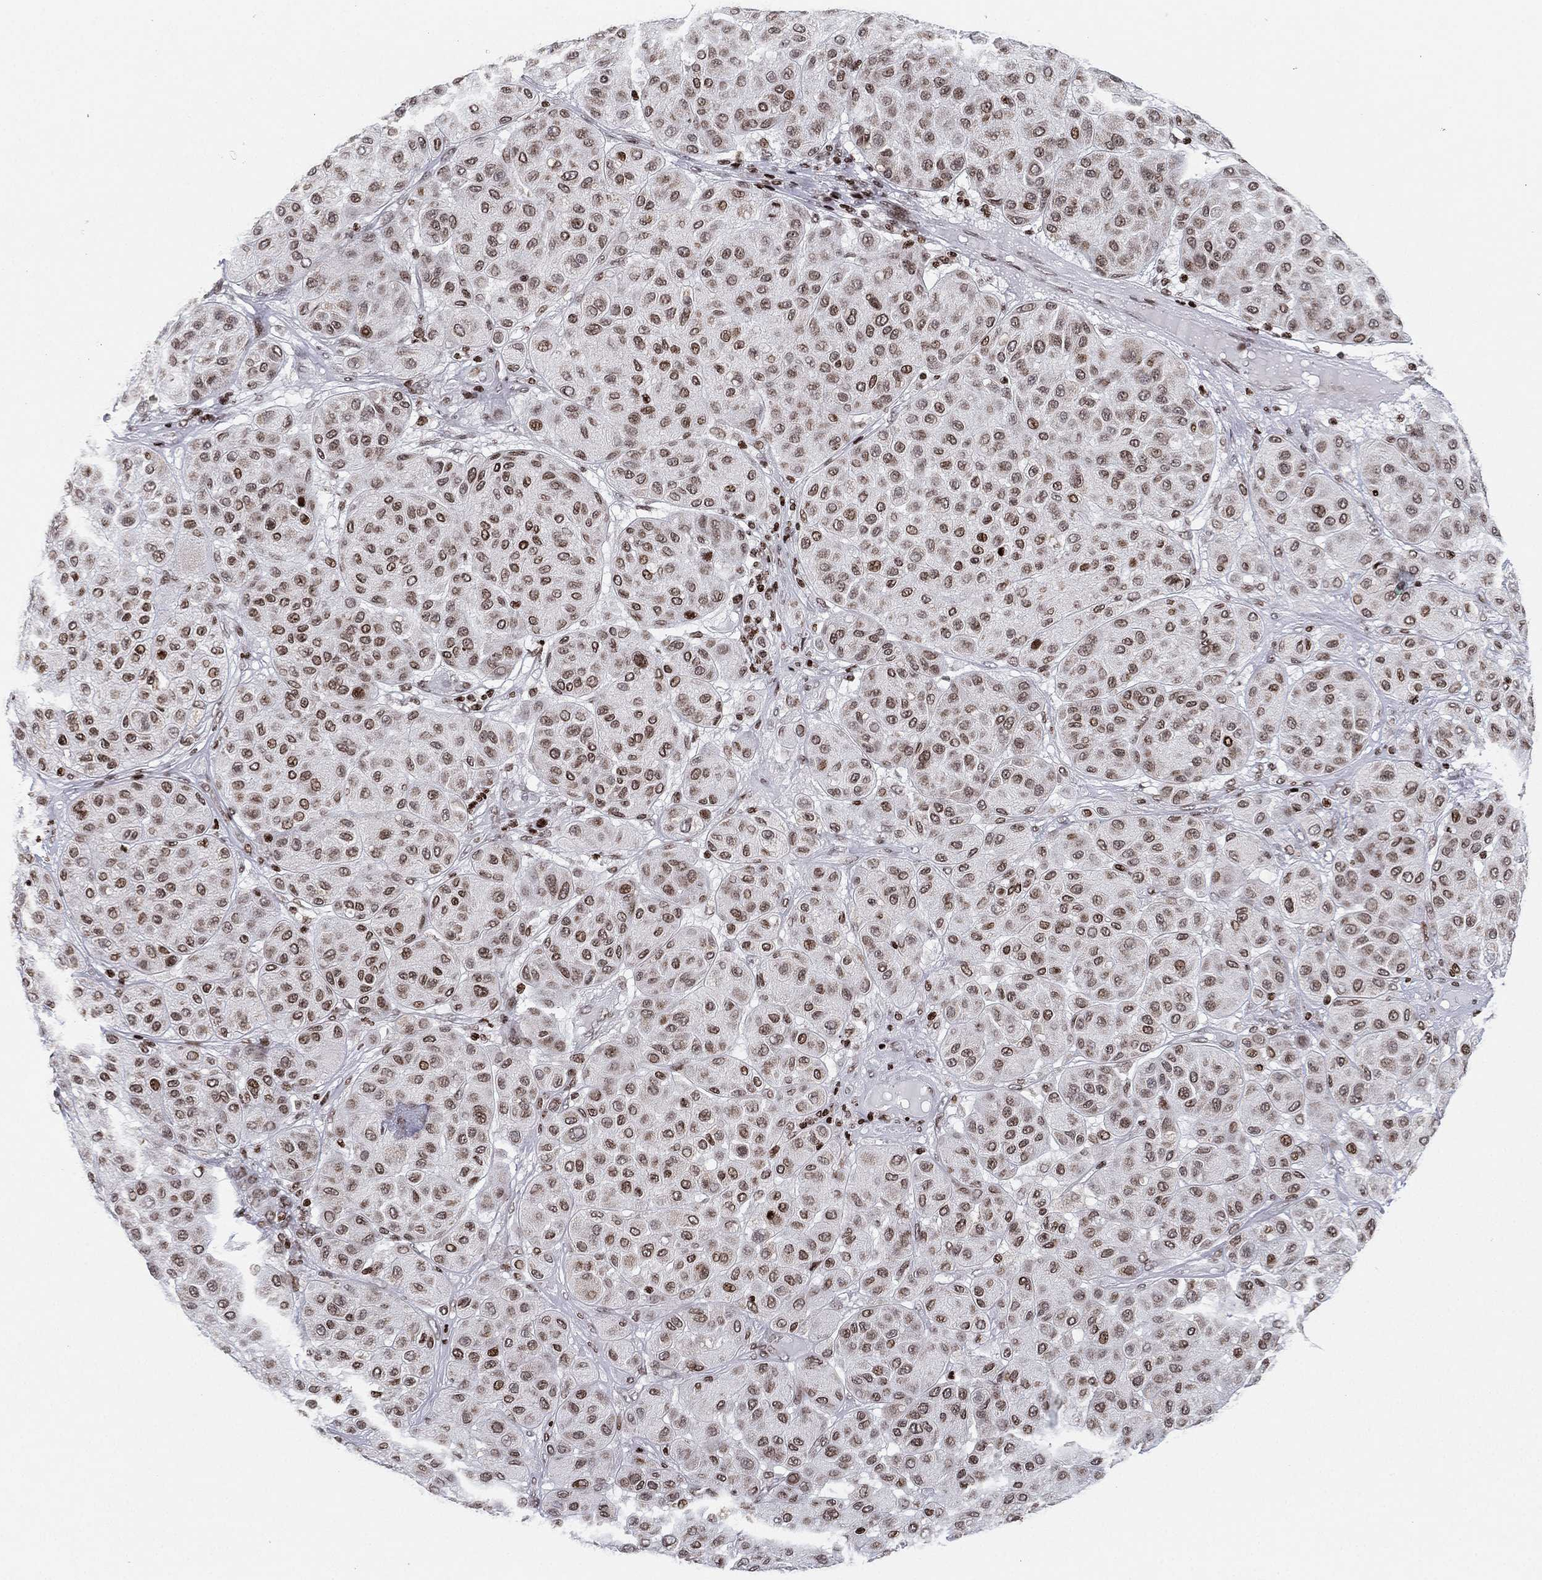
{"staining": {"intensity": "moderate", "quantity": "25%-75%", "location": "nuclear"}, "tissue": "melanoma", "cell_type": "Tumor cells", "image_type": "cancer", "snomed": [{"axis": "morphology", "description": "Malignant melanoma, Metastatic site"}, {"axis": "topography", "description": "Smooth muscle"}], "caption": "High-power microscopy captured an immunohistochemistry photomicrograph of malignant melanoma (metastatic site), revealing moderate nuclear expression in approximately 25%-75% of tumor cells.", "gene": "MFSD14A", "patient": {"sex": "male", "age": 41}}